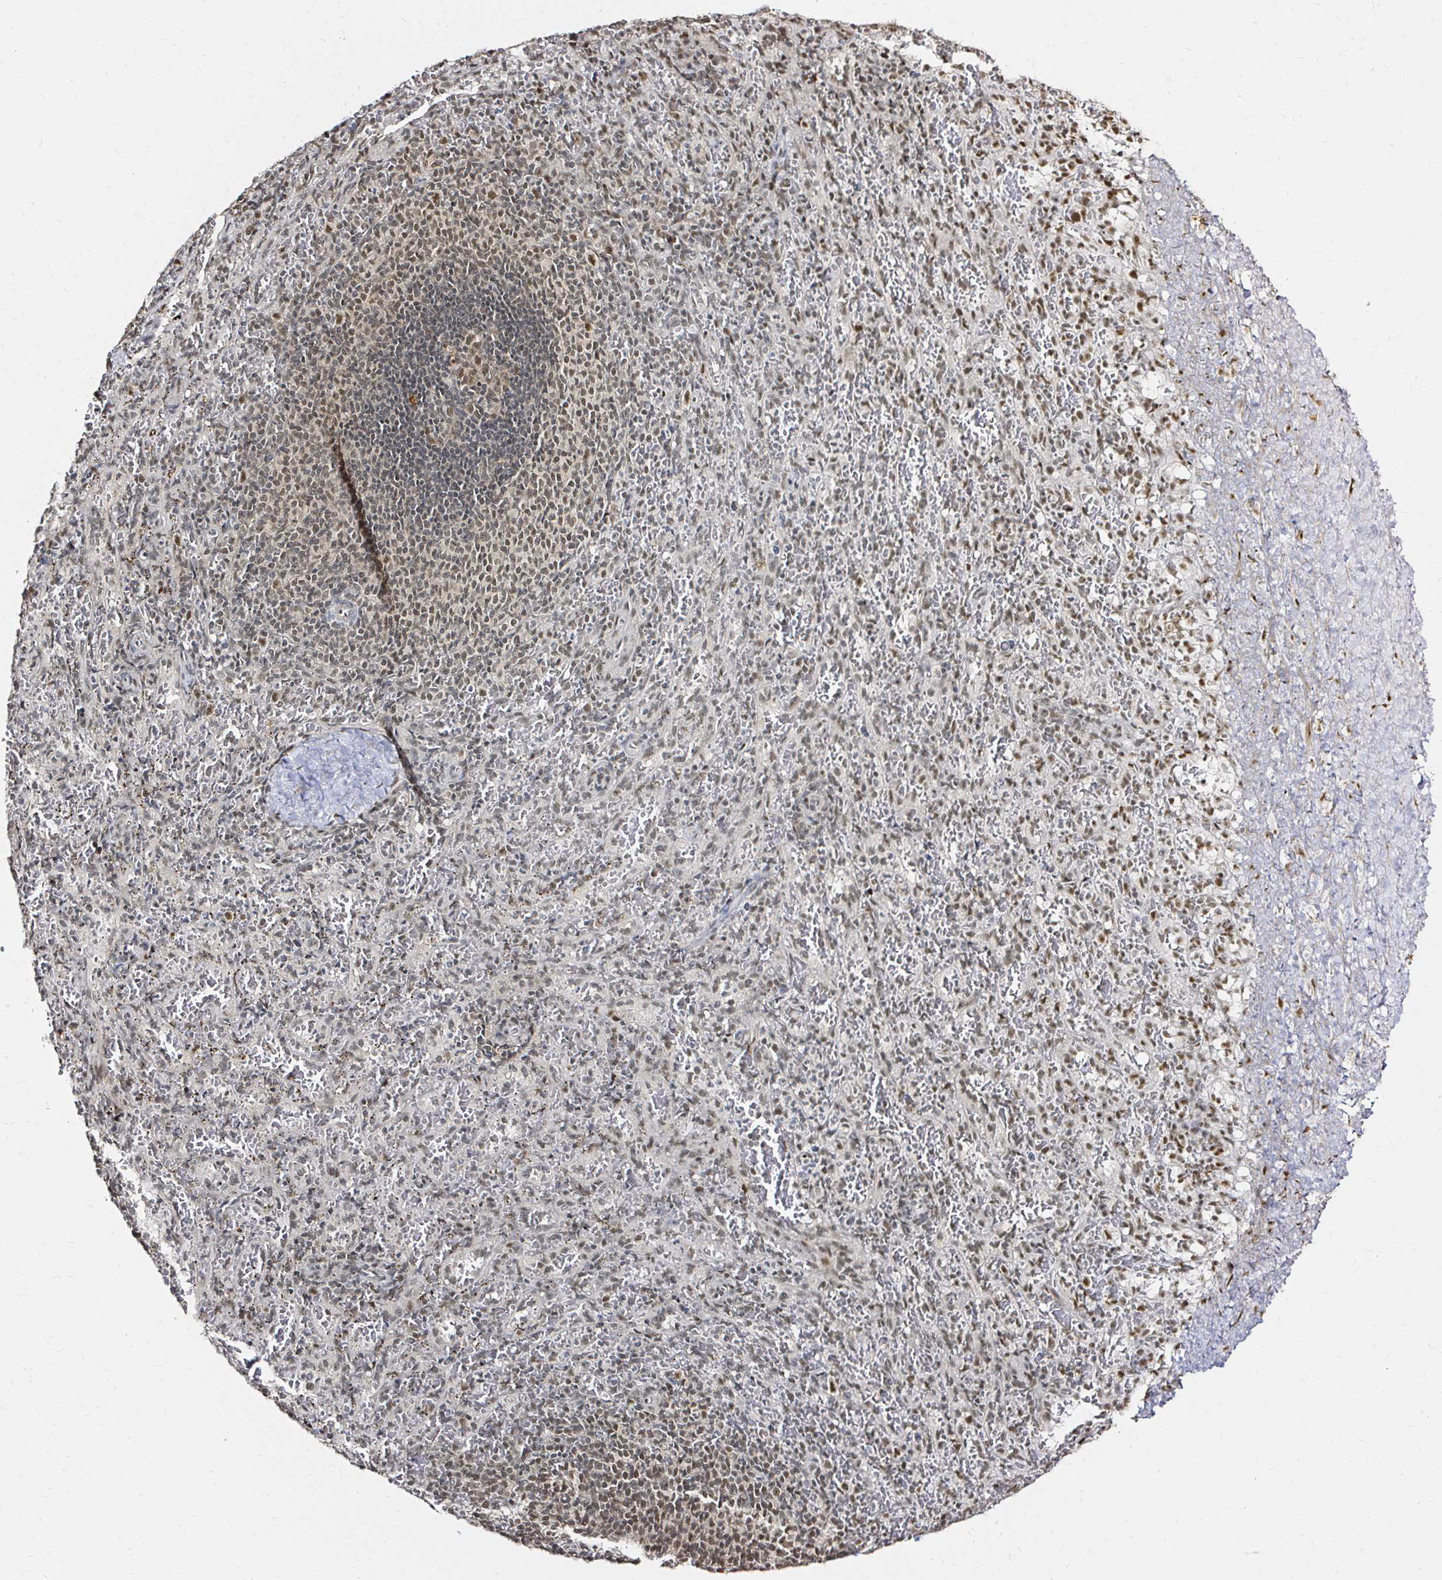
{"staining": {"intensity": "weak", "quantity": "25%-75%", "location": "nuclear"}, "tissue": "spleen", "cell_type": "Cells in red pulp", "image_type": "normal", "snomed": [{"axis": "morphology", "description": "Normal tissue, NOS"}, {"axis": "topography", "description": "Spleen"}], "caption": "IHC staining of normal spleen, which shows low levels of weak nuclear expression in about 25%-75% of cells in red pulp indicating weak nuclear protein staining. The staining was performed using DAB (brown) for protein detection and nuclei were counterstained in hematoxylin (blue).", "gene": "SNRPC", "patient": {"sex": "male", "age": 57}}